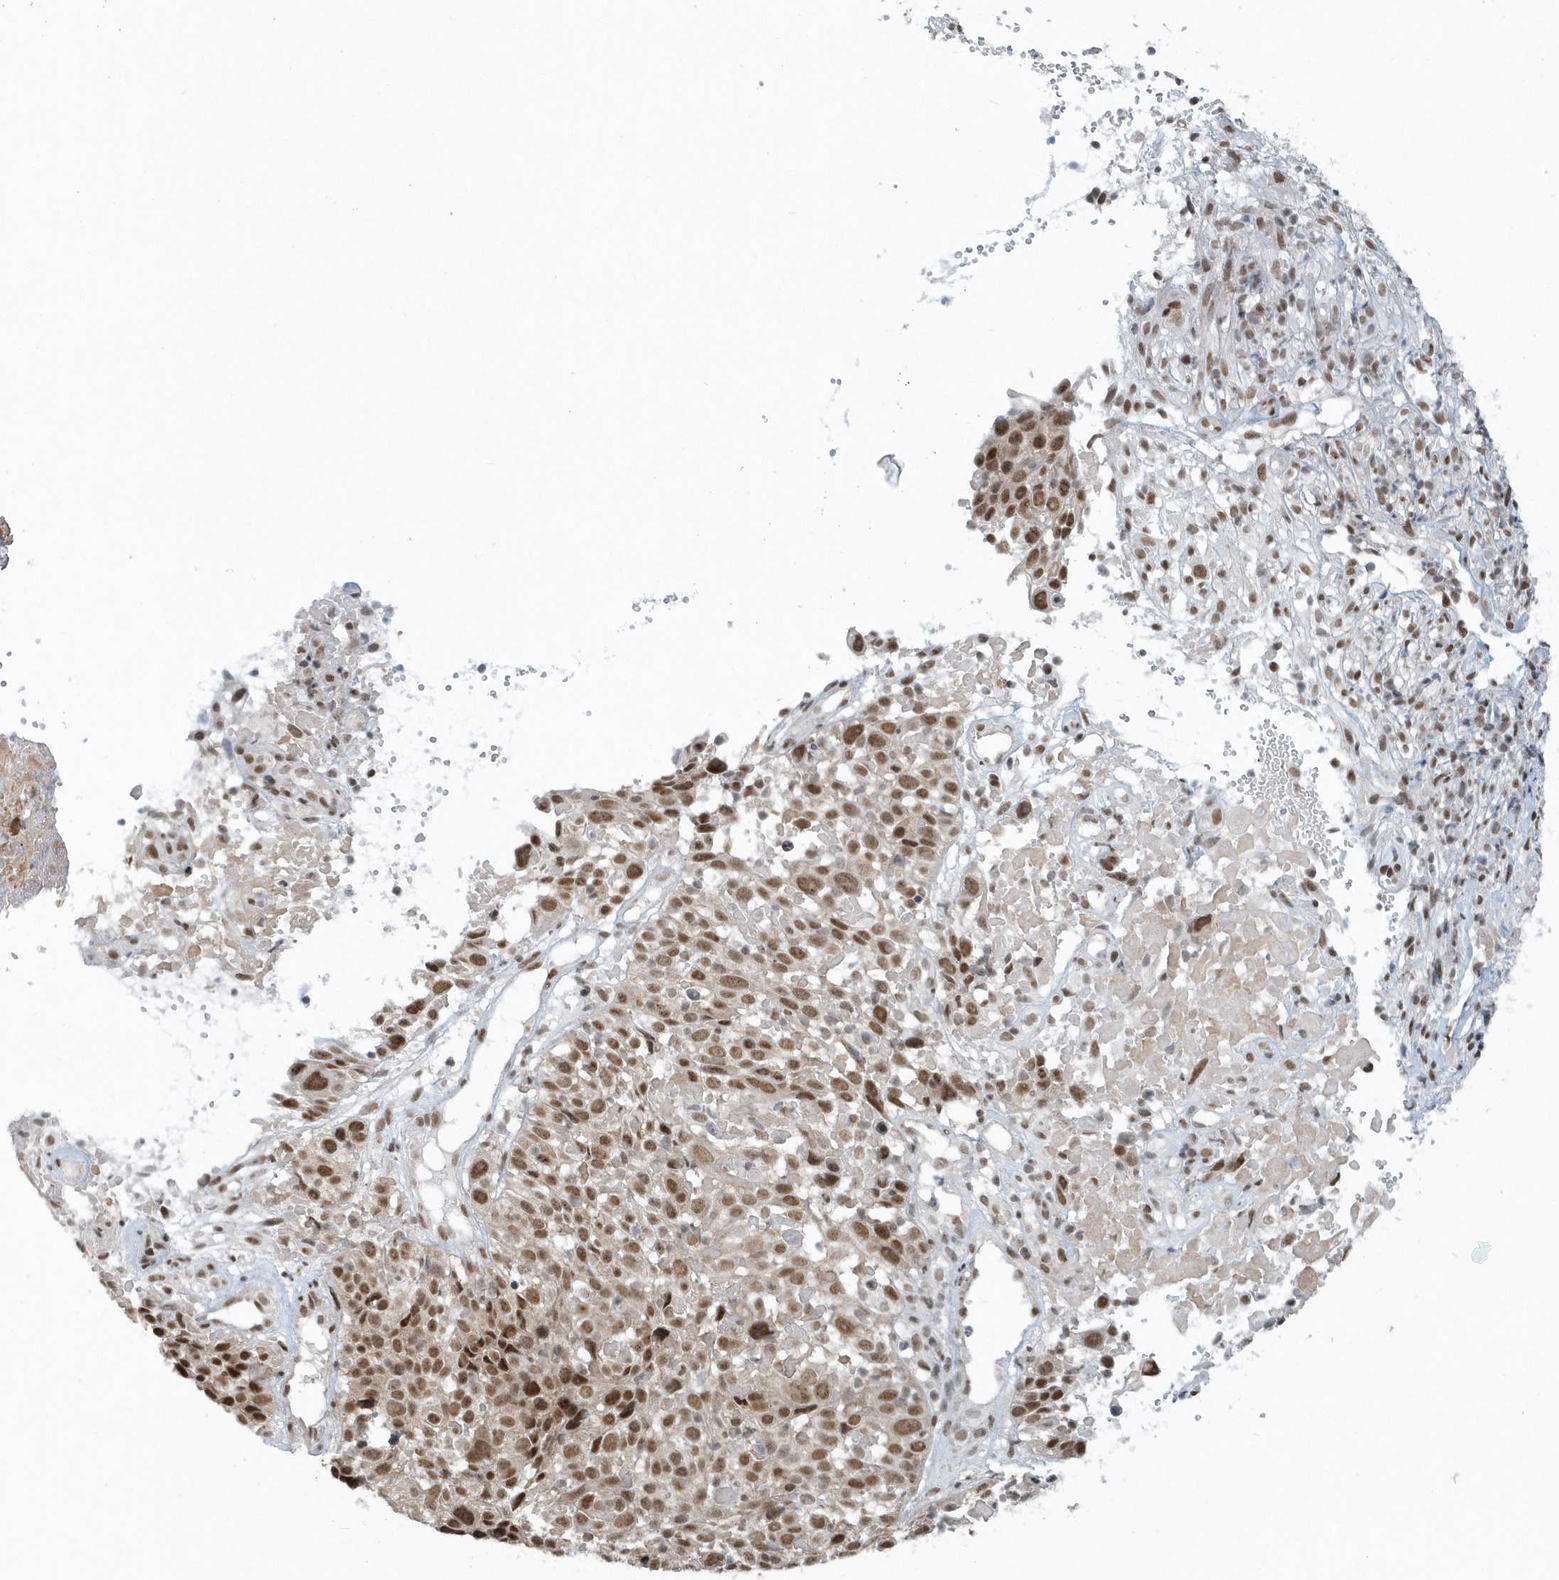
{"staining": {"intensity": "moderate", "quantity": ">75%", "location": "nuclear"}, "tissue": "cervical cancer", "cell_type": "Tumor cells", "image_type": "cancer", "snomed": [{"axis": "morphology", "description": "Squamous cell carcinoma, NOS"}, {"axis": "topography", "description": "Cervix"}], "caption": "IHC of human cervical squamous cell carcinoma demonstrates medium levels of moderate nuclear expression in approximately >75% of tumor cells.", "gene": "YTHDC1", "patient": {"sex": "female", "age": 74}}